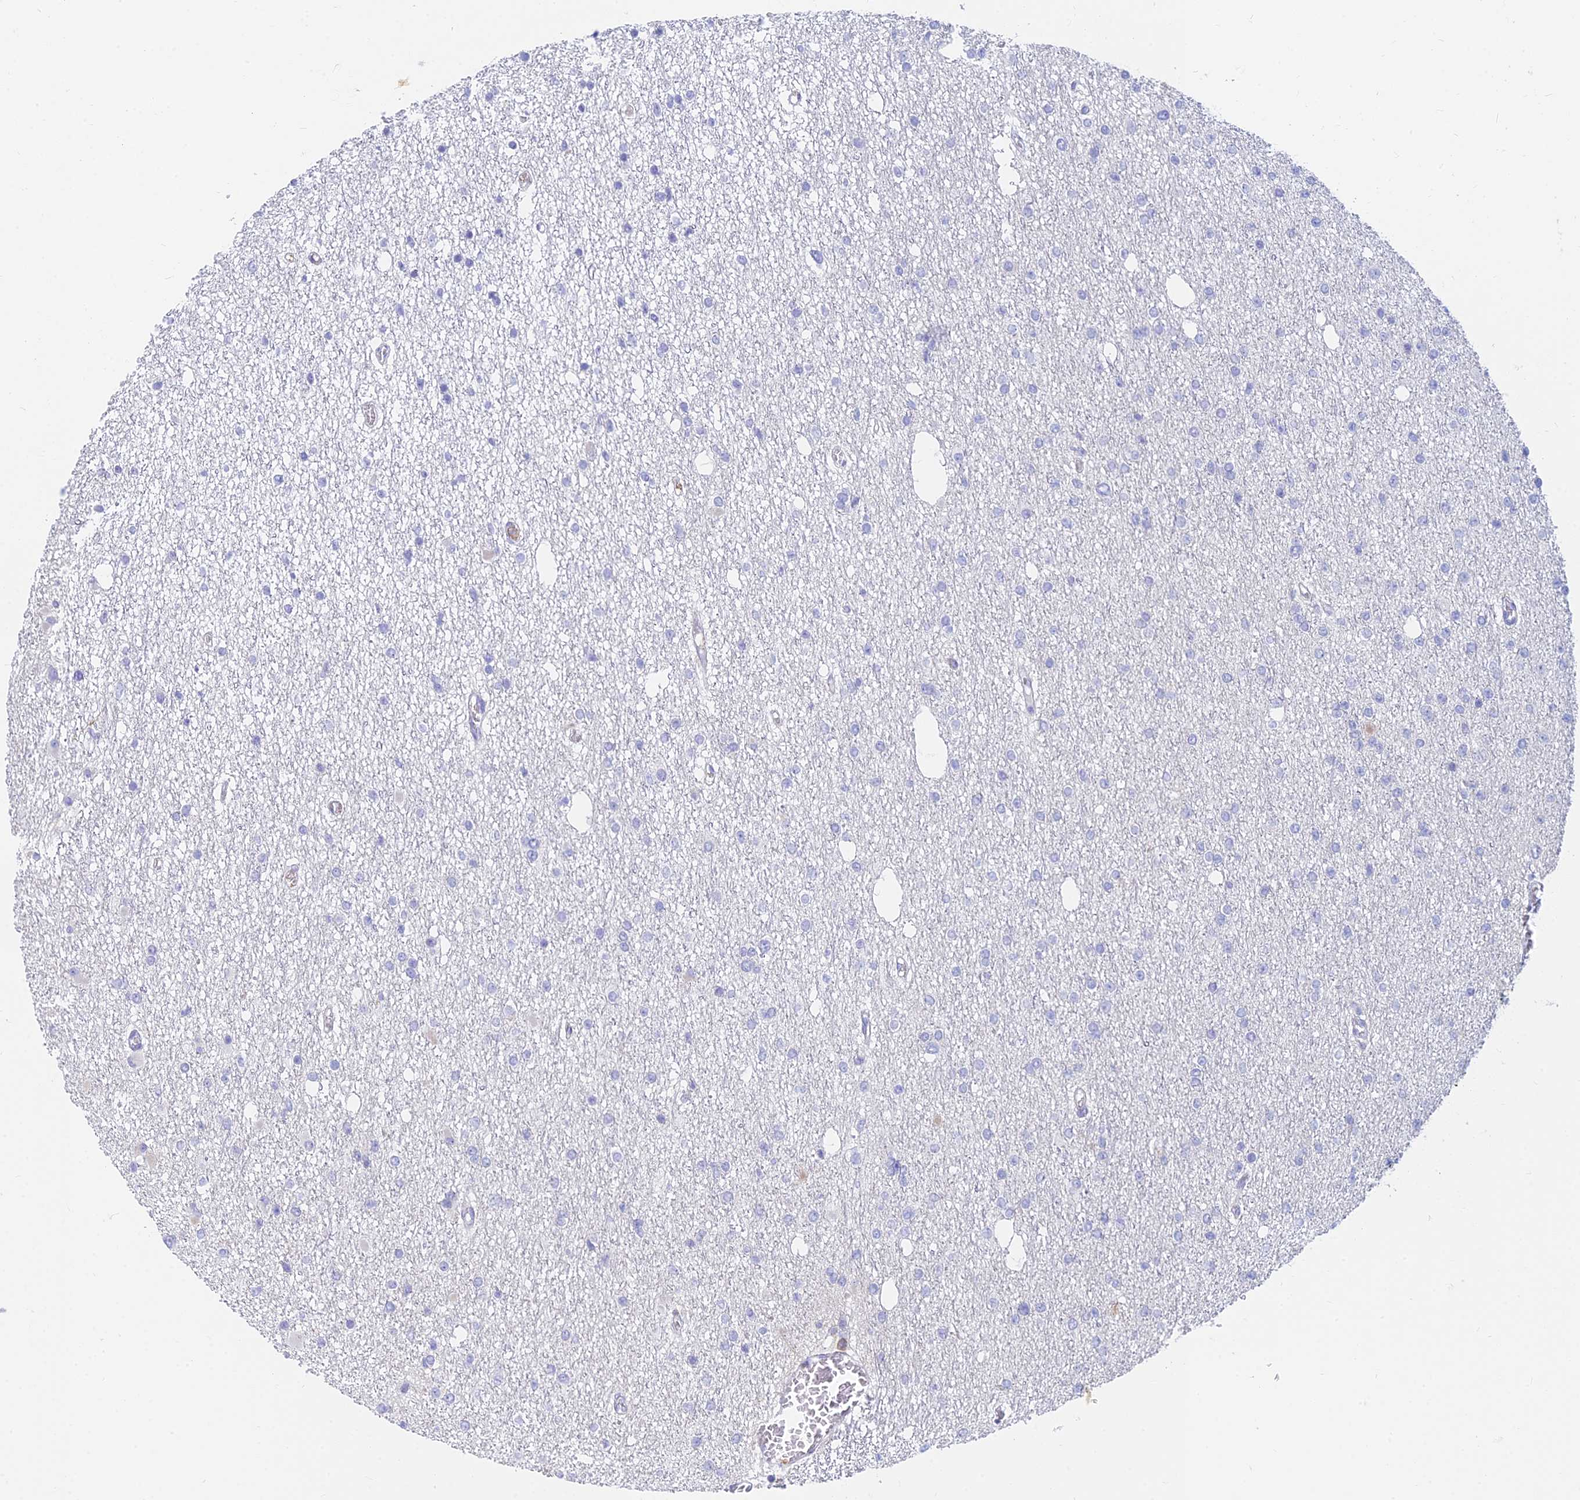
{"staining": {"intensity": "negative", "quantity": "none", "location": "none"}, "tissue": "glioma", "cell_type": "Tumor cells", "image_type": "cancer", "snomed": [{"axis": "morphology", "description": "Glioma, malignant, Low grade"}, {"axis": "topography", "description": "Brain"}], "caption": "The micrograph reveals no significant expression in tumor cells of malignant glioma (low-grade).", "gene": "STRN4", "patient": {"sex": "female", "age": 22}}